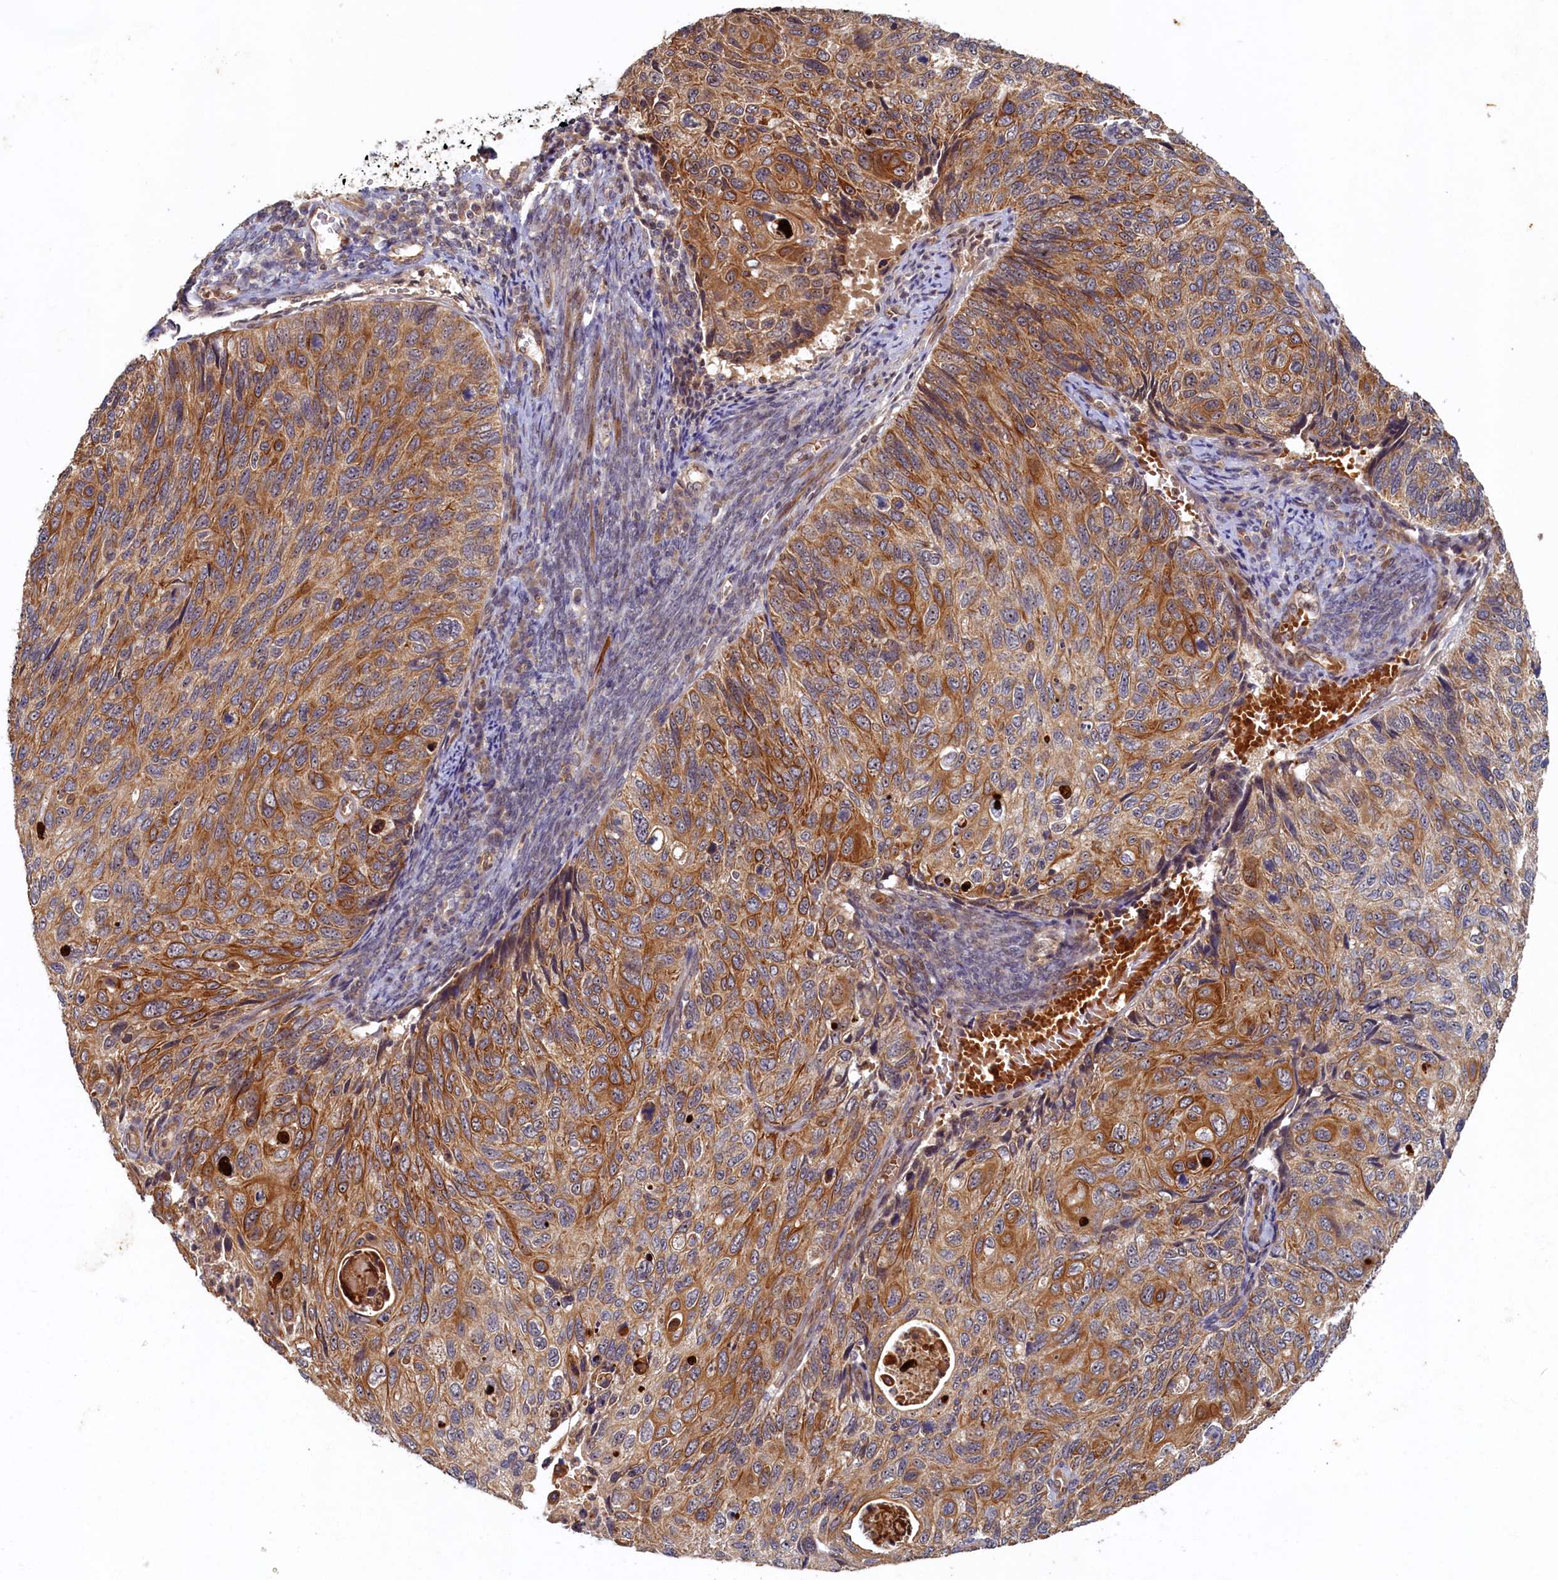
{"staining": {"intensity": "moderate", "quantity": ">75%", "location": "cytoplasmic/membranous"}, "tissue": "cervical cancer", "cell_type": "Tumor cells", "image_type": "cancer", "snomed": [{"axis": "morphology", "description": "Squamous cell carcinoma, NOS"}, {"axis": "topography", "description": "Cervix"}], "caption": "Tumor cells display medium levels of moderate cytoplasmic/membranous staining in approximately >75% of cells in cervical squamous cell carcinoma.", "gene": "CEP20", "patient": {"sex": "female", "age": 70}}